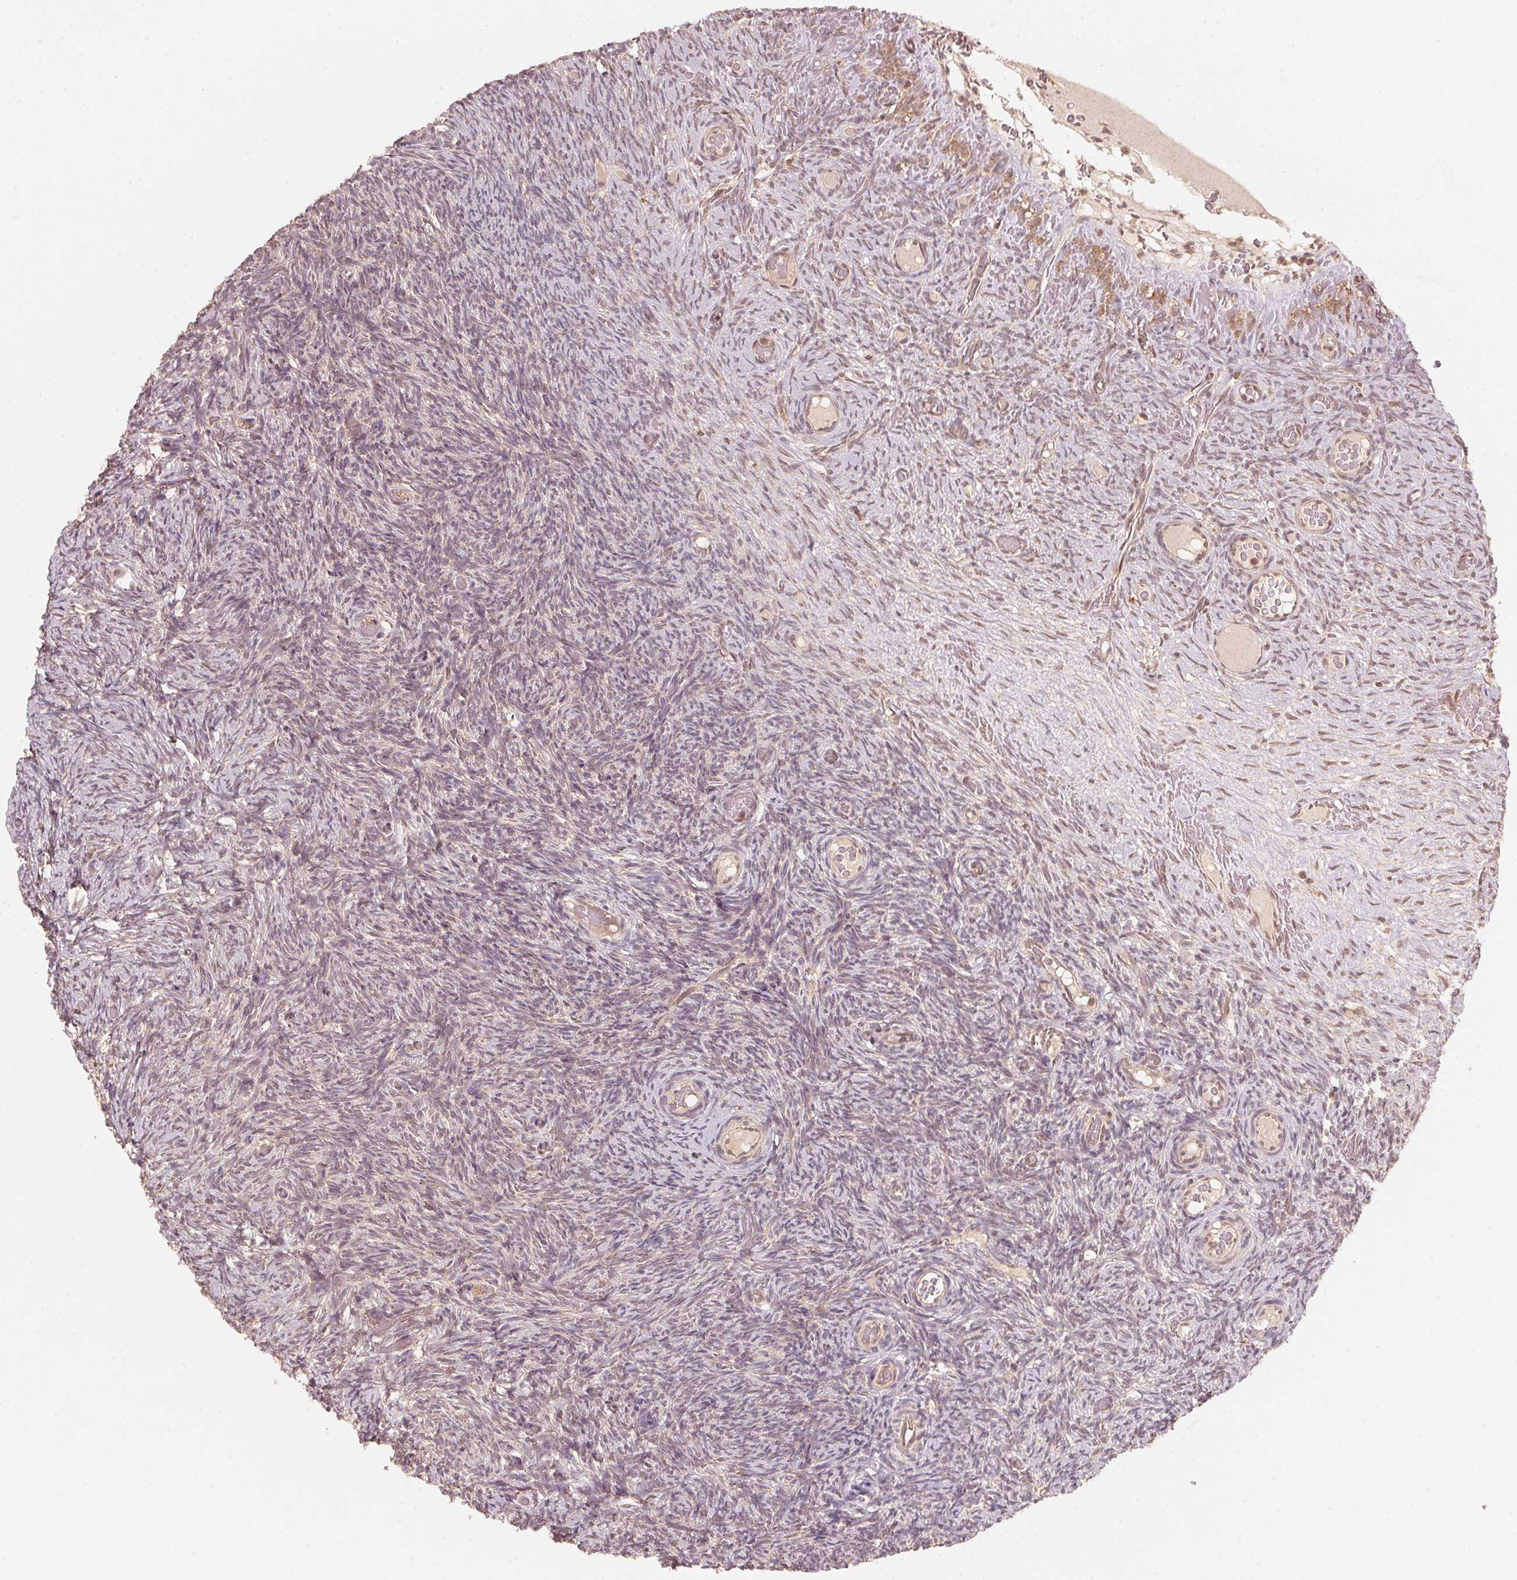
{"staining": {"intensity": "weak", "quantity": "25%-75%", "location": "cytoplasmic/membranous"}, "tissue": "ovary", "cell_type": "Ovarian stroma cells", "image_type": "normal", "snomed": [{"axis": "morphology", "description": "Normal tissue, NOS"}, {"axis": "topography", "description": "Ovary"}], "caption": "Immunohistochemical staining of normal ovary demonstrates 25%-75% levels of weak cytoplasmic/membranous protein positivity in approximately 25%-75% of ovarian stroma cells.", "gene": "C2orf73", "patient": {"sex": "female", "age": 34}}